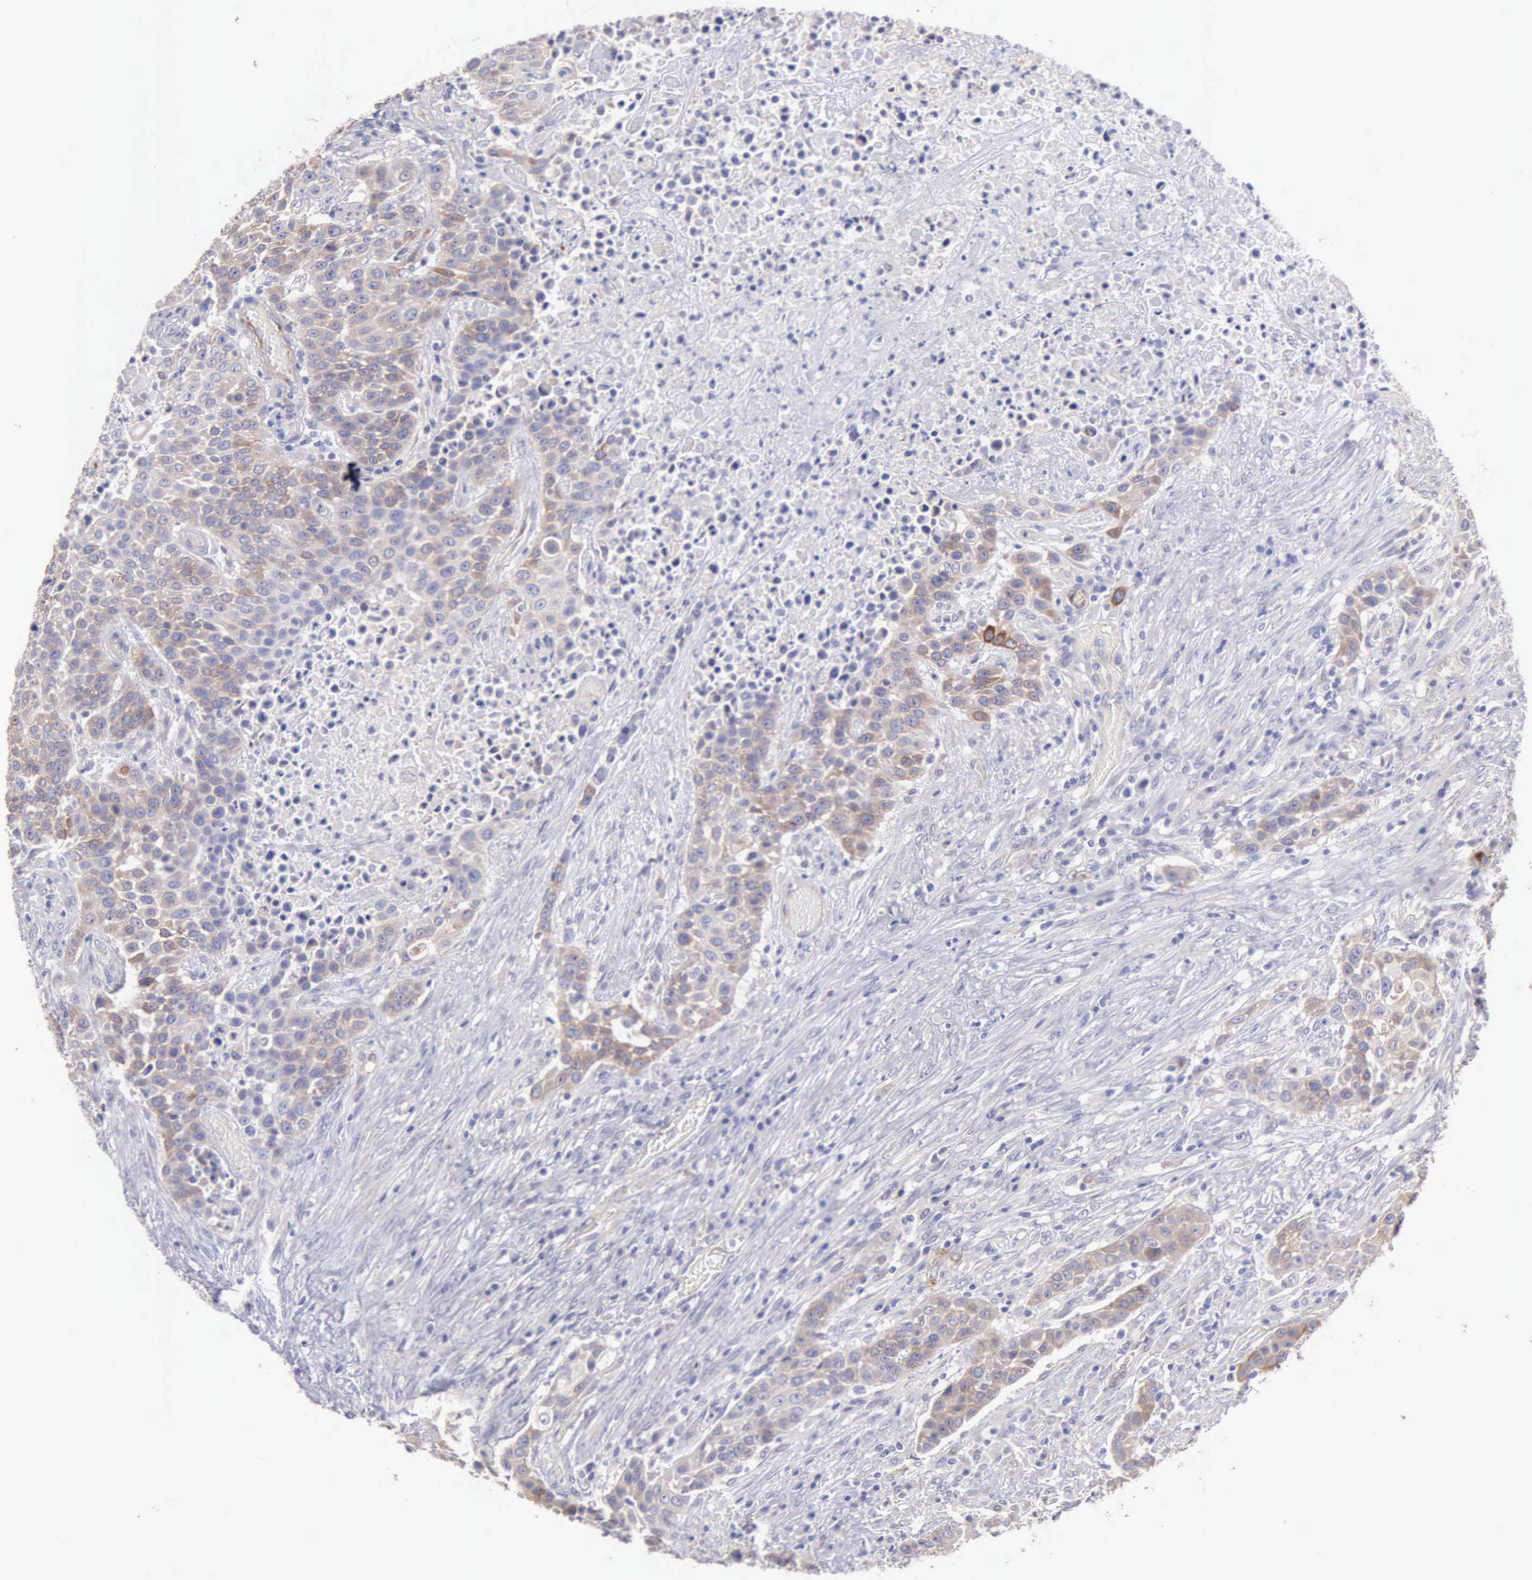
{"staining": {"intensity": "weak", "quantity": "25%-75%", "location": "cytoplasmic/membranous"}, "tissue": "urothelial cancer", "cell_type": "Tumor cells", "image_type": "cancer", "snomed": [{"axis": "morphology", "description": "Urothelial carcinoma, High grade"}, {"axis": "topography", "description": "Urinary bladder"}], "caption": "A photomicrograph showing weak cytoplasmic/membranous positivity in about 25%-75% of tumor cells in urothelial cancer, as visualized by brown immunohistochemical staining.", "gene": "APP", "patient": {"sex": "male", "age": 74}}